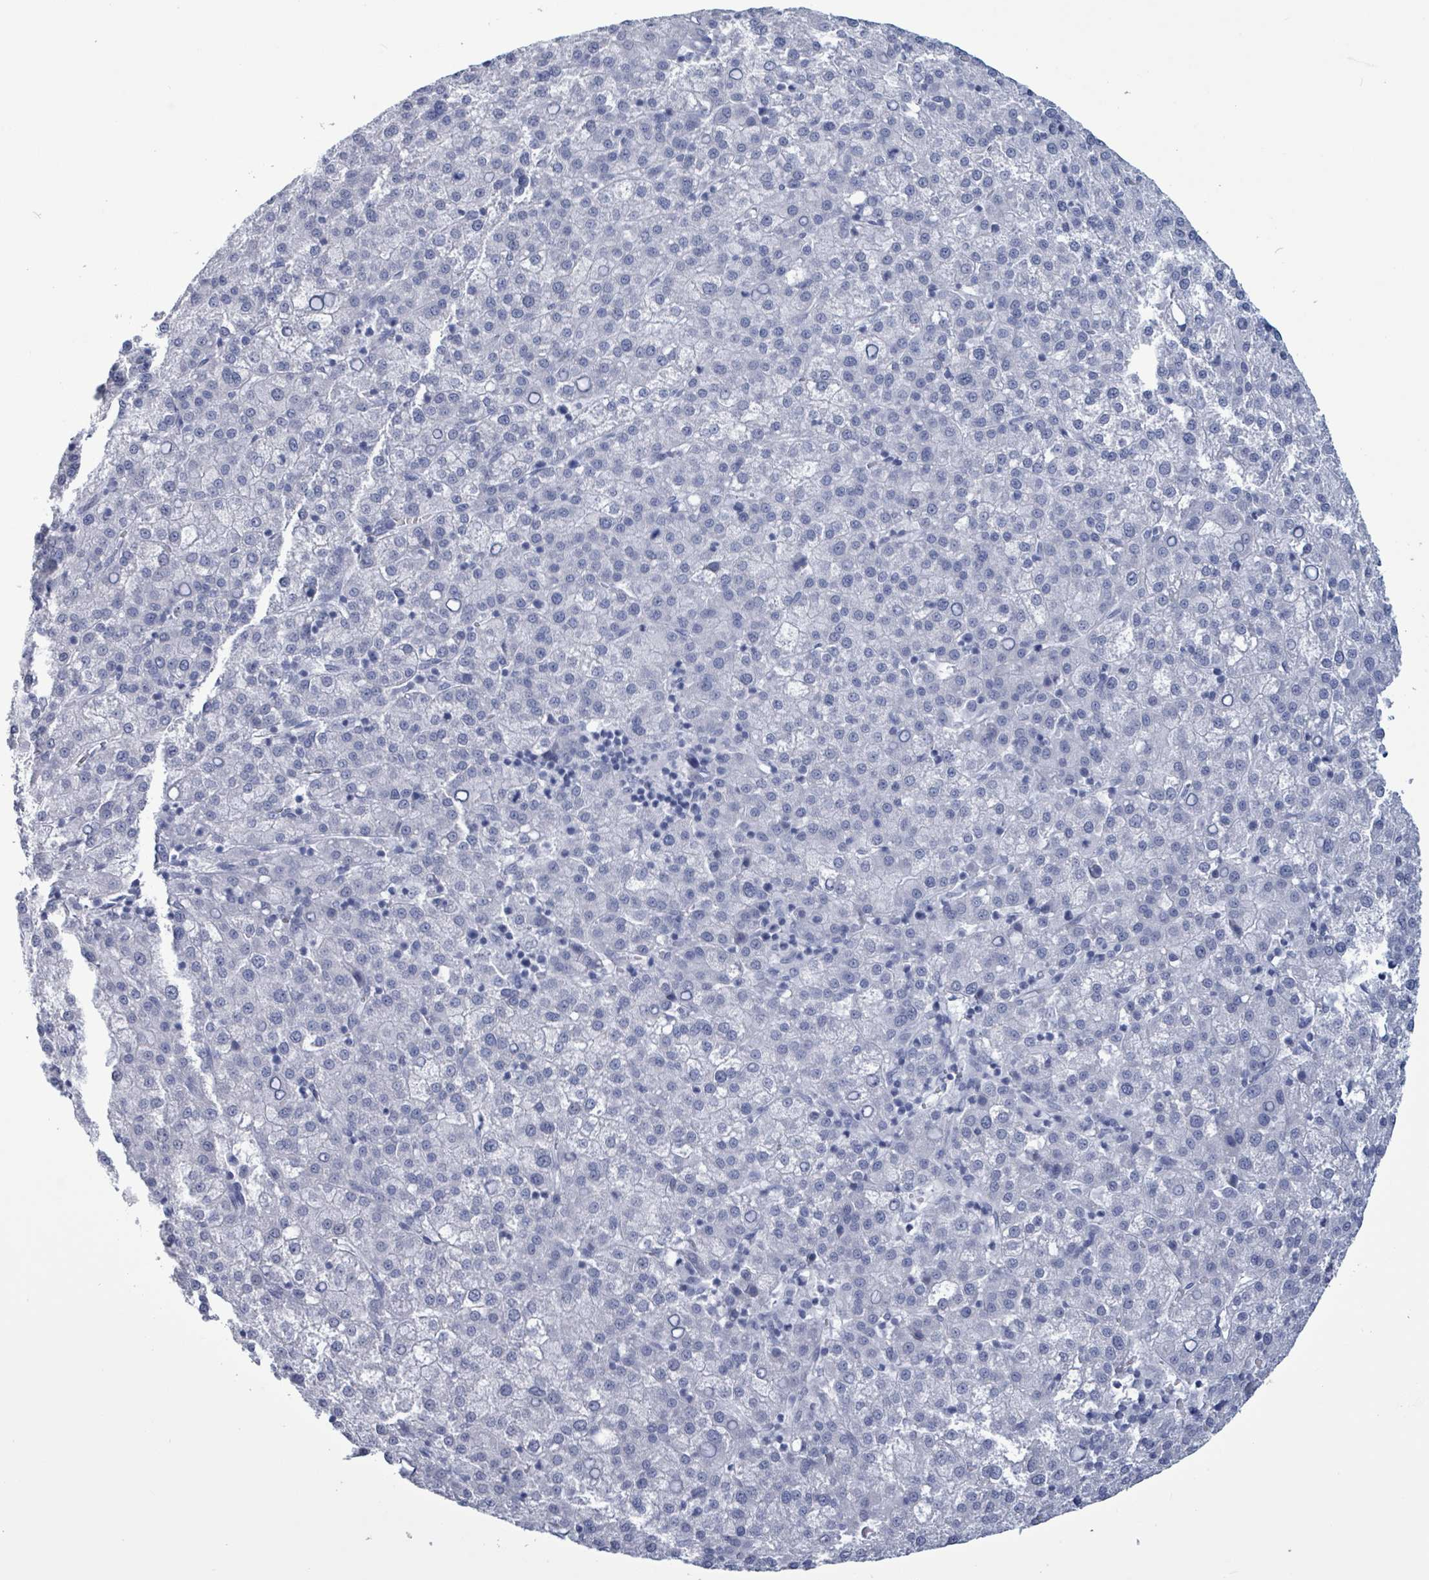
{"staining": {"intensity": "negative", "quantity": "none", "location": "none"}, "tissue": "liver cancer", "cell_type": "Tumor cells", "image_type": "cancer", "snomed": [{"axis": "morphology", "description": "Carcinoma, Hepatocellular, NOS"}, {"axis": "topography", "description": "Liver"}], "caption": "An immunohistochemistry micrograph of hepatocellular carcinoma (liver) is shown. There is no staining in tumor cells of hepatocellular carcinoma (liver).", "gene": "NKX2-1", "patient": {"sex": "female", "age": 58}}